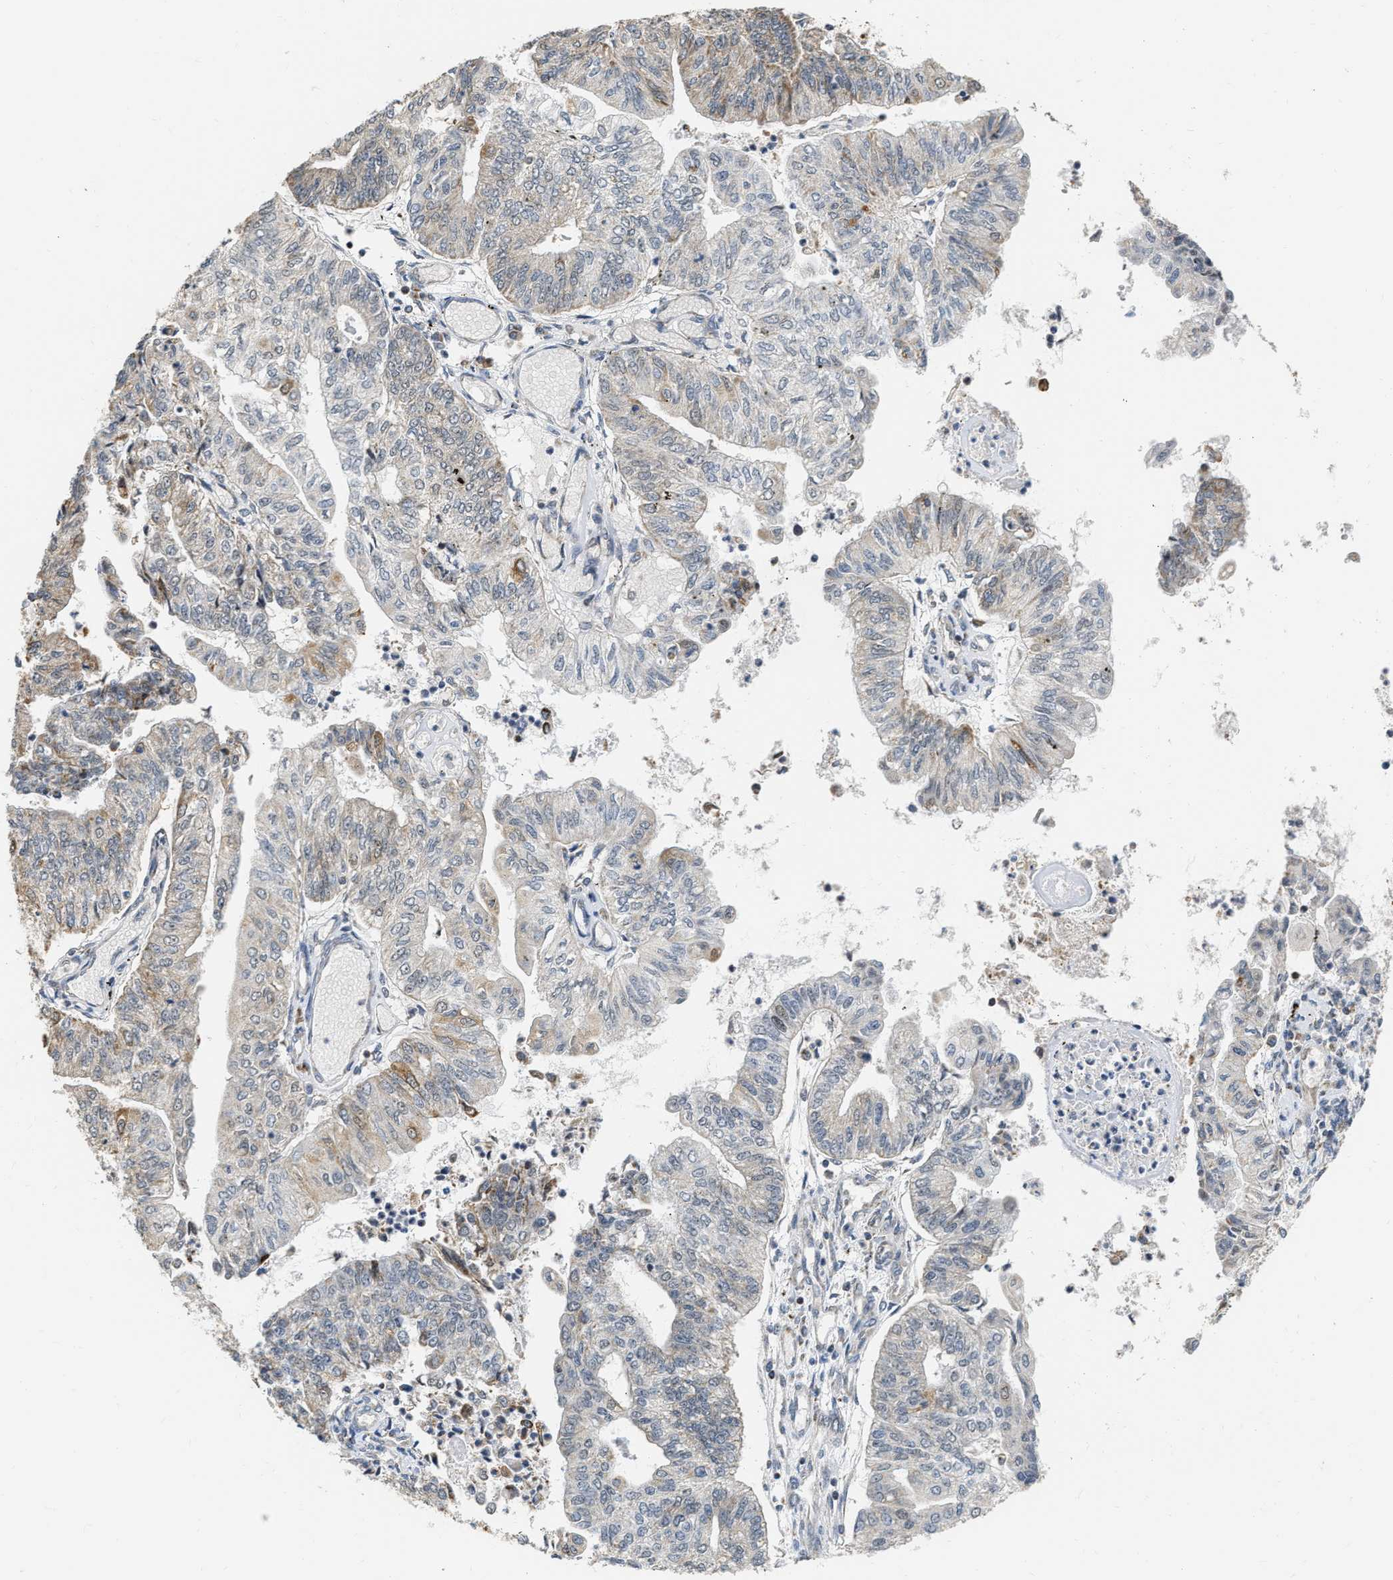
{"staining": {"intensity": "moderate", "quantity": "<25%", "location": "cytoplasmic/membranous"}, "tissue": "endometrial cancer", "cell_type": "Tumor cells", "image_type": "cancer", "snomed": [{"axis": "morphology", "description": "Adenocarcinoma, NOS"}, {"axis": "topography", "description": "Endometrium"}], "caption": "This is a micrograph of IHC staining of endometrial cancer, which shows moderate expression in the cytoplasmic/membranous of tumor cells.", "gene": "DEPTOR", "patient": {"sex": "female", "age": 59}}